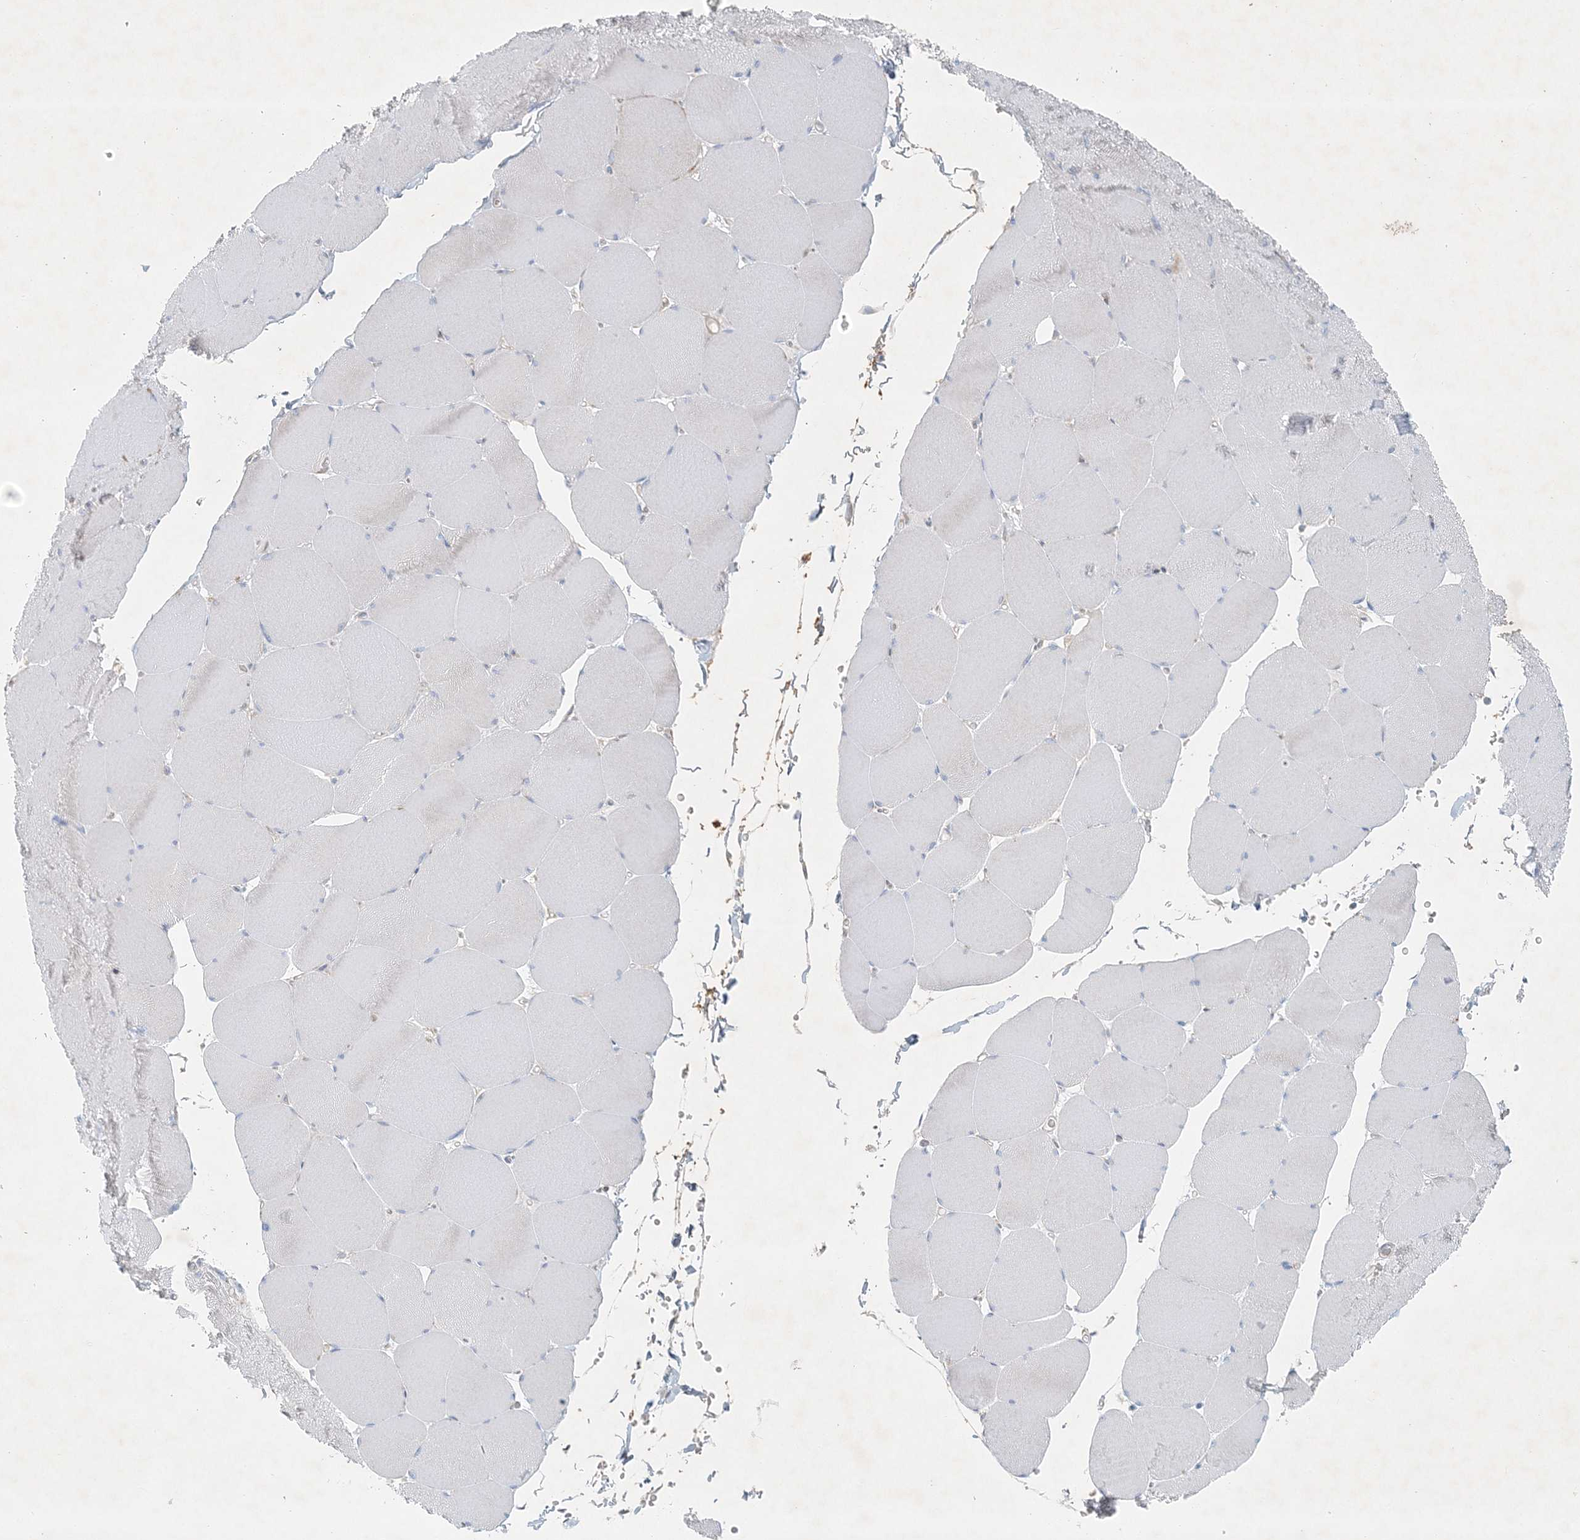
{"staining": {"intensity": "negative", "quantity": "none", "location": "none"}, "tissue": "skeletal muscle", "cell_type": "Myocytes", "image_type": "normal", "snomed": [{"axis": "morphology", "description": "Normal tissue, NOS"}, {"axis": "topography", "description": "Skeletal muscle"}, {"axis": "topography", "description": "Head-Neck"}], "caption": "The micrograph exhibits no staining of myocytes in unremarkable skeletal muscle. (Brightfield microscopy of DAB (3,3'-diaminobenzidine) immunohistochemistry (IHC) at high magnification).", "gene": "STK11IP", "patient": {"sex": "male", "age": 66}}